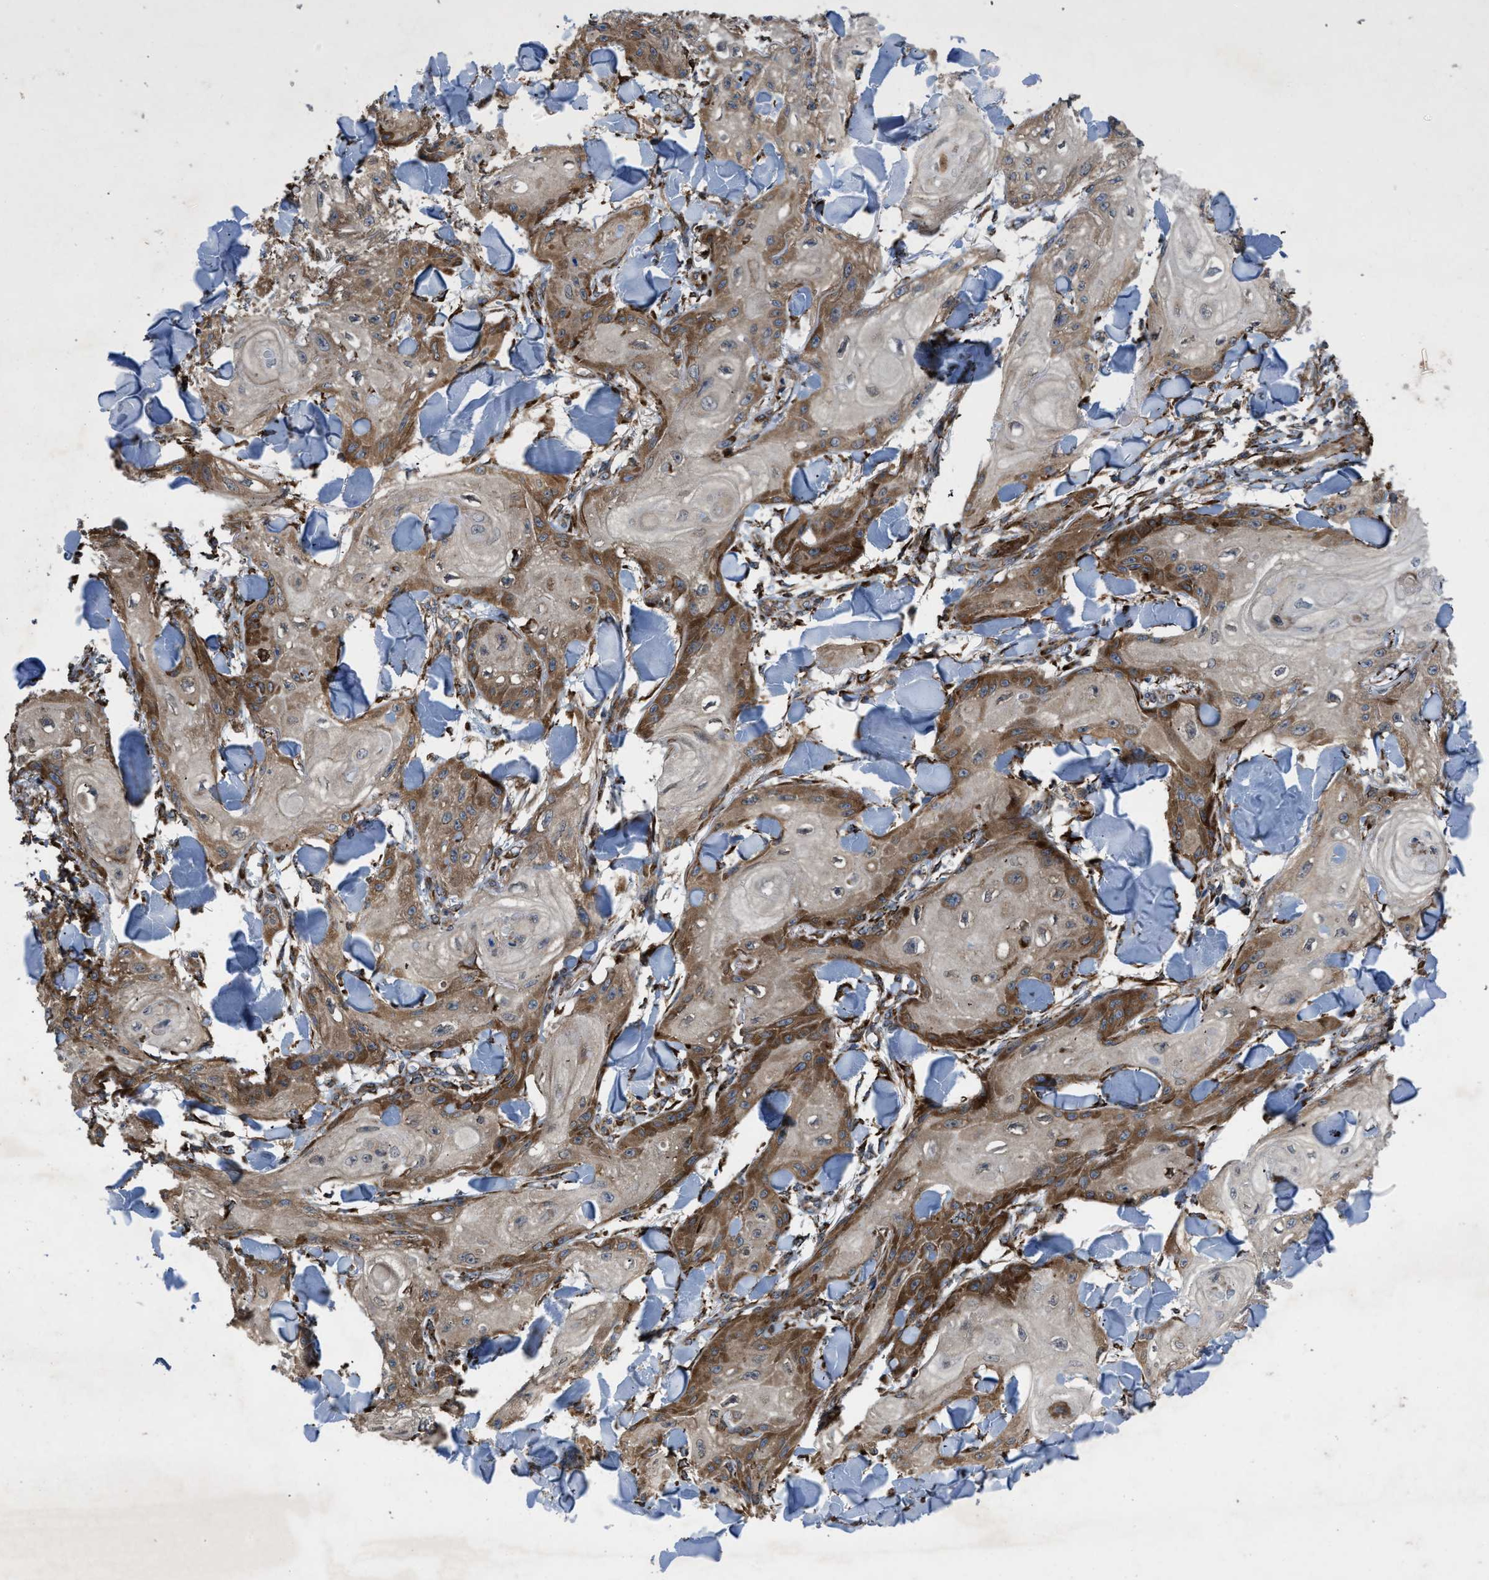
{"staining": {"intensity": "moderate", "quantity": ">75%", "location": "cytoplasmic/membranous"}, "tissue": "skin cancer", "cell_type": "Tumor cells", "image_type": "cancer", "snomed": [{"axis": "morphology", "description": "Squamous cell carcinoma, NOS"}, {"axis": "topography", "description": "Skin"}], "caption": "This is a histology image of immunohistochemistry (IHC) staining of skin squamous cell carcinoma, which shows moderate staining in the cytoplasmic/membranous of tumor cells.", "gene": "PER3", "patient": {"sex": "male", "age": 74}}